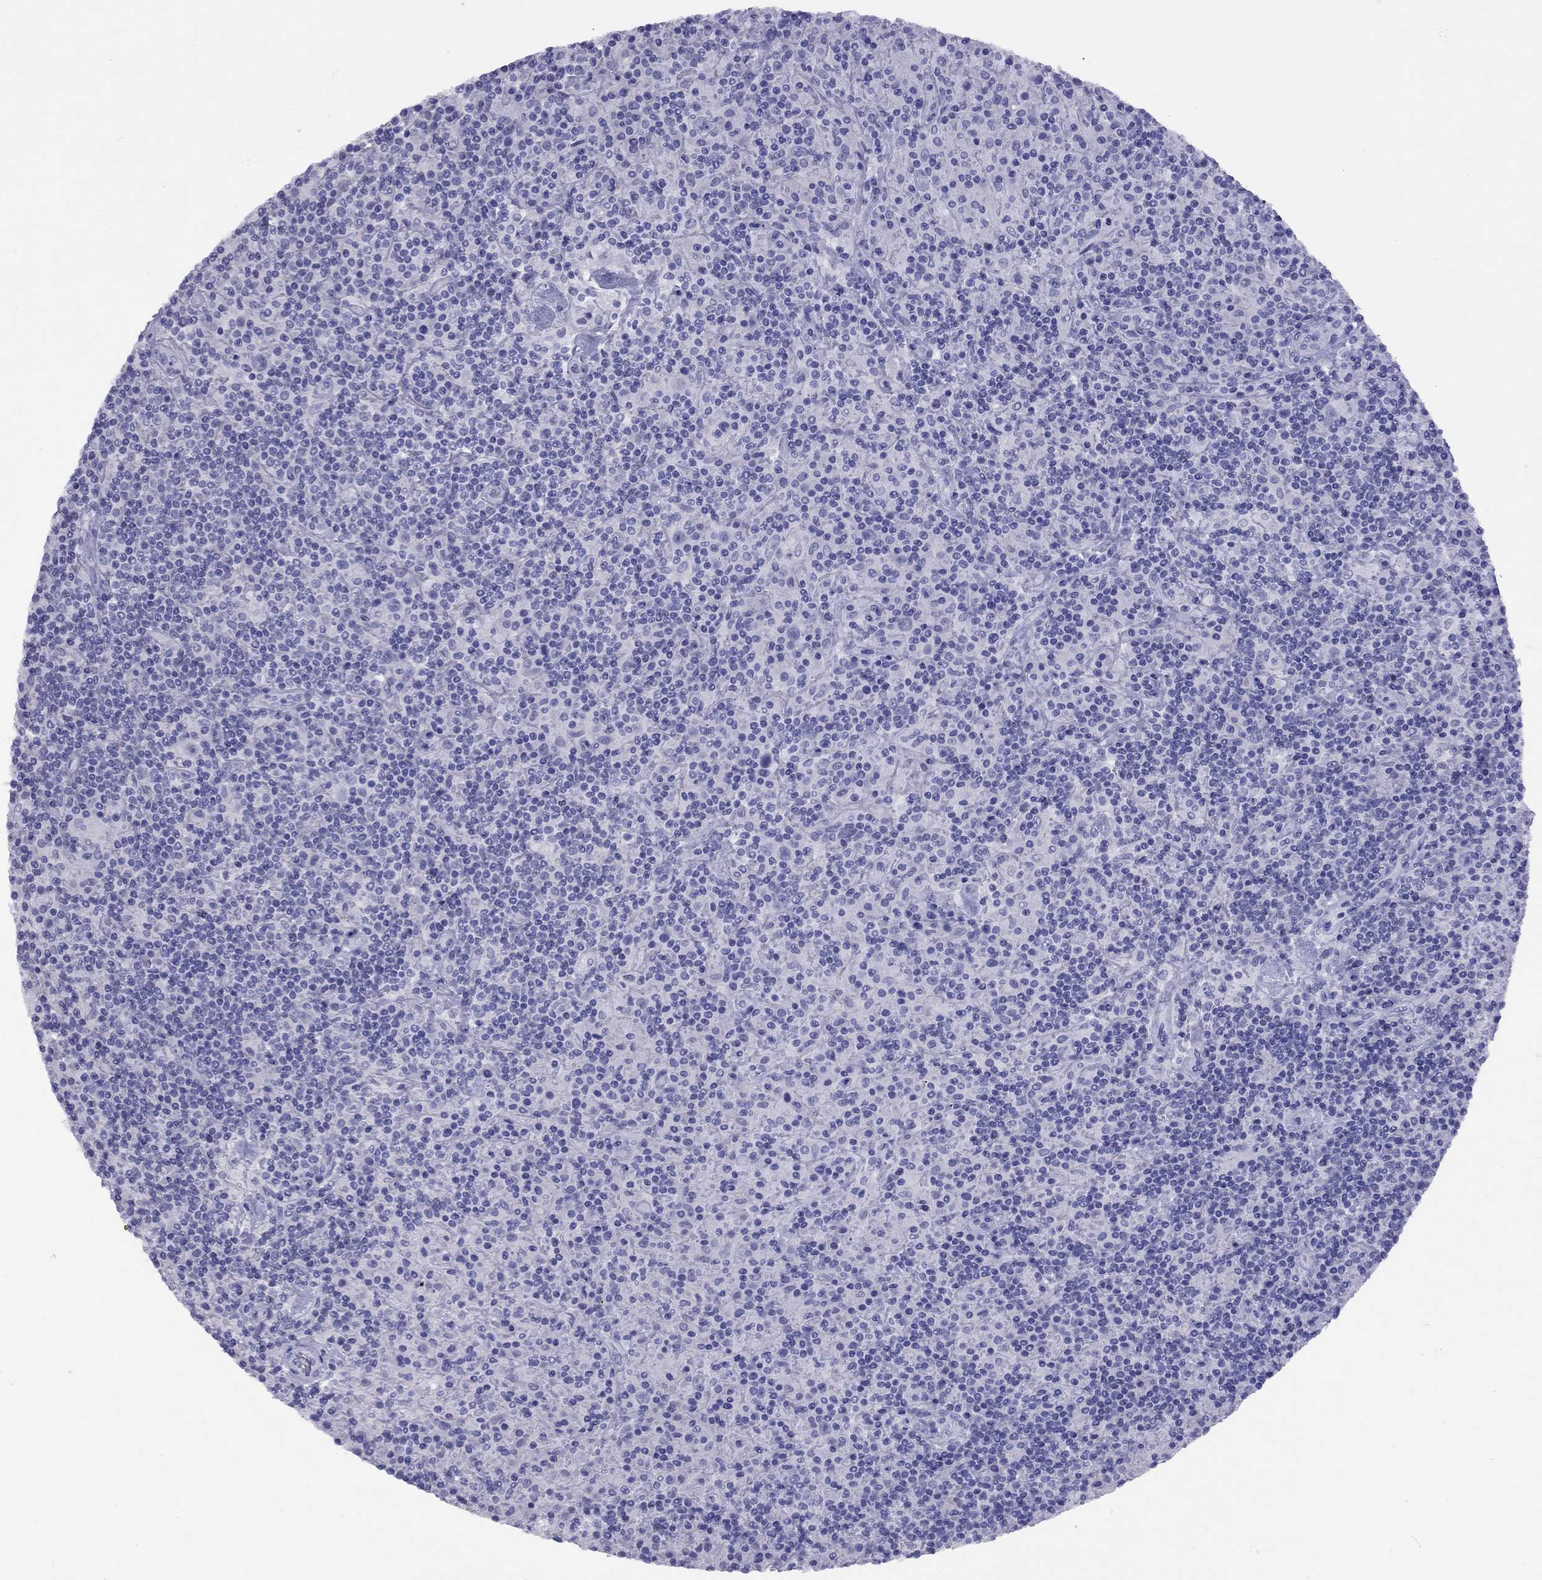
{"staining": {"intensity": "negative", "quantity": "none", "location": "none"}, "tissue": "lymphoma", "cell_type": "Tumor cells", "image_type": "cancer", "snomed": [{"axis": "morphology", "description": "Hodgkin's disease, NOS"}, {"axis": "topography", "description": "Lymph node"}], "caption": "Tumor cells are negative for protein expression in human lymphoma.", "gene": "GRIA2", "patient": {"sex": "male", "age": 70}}